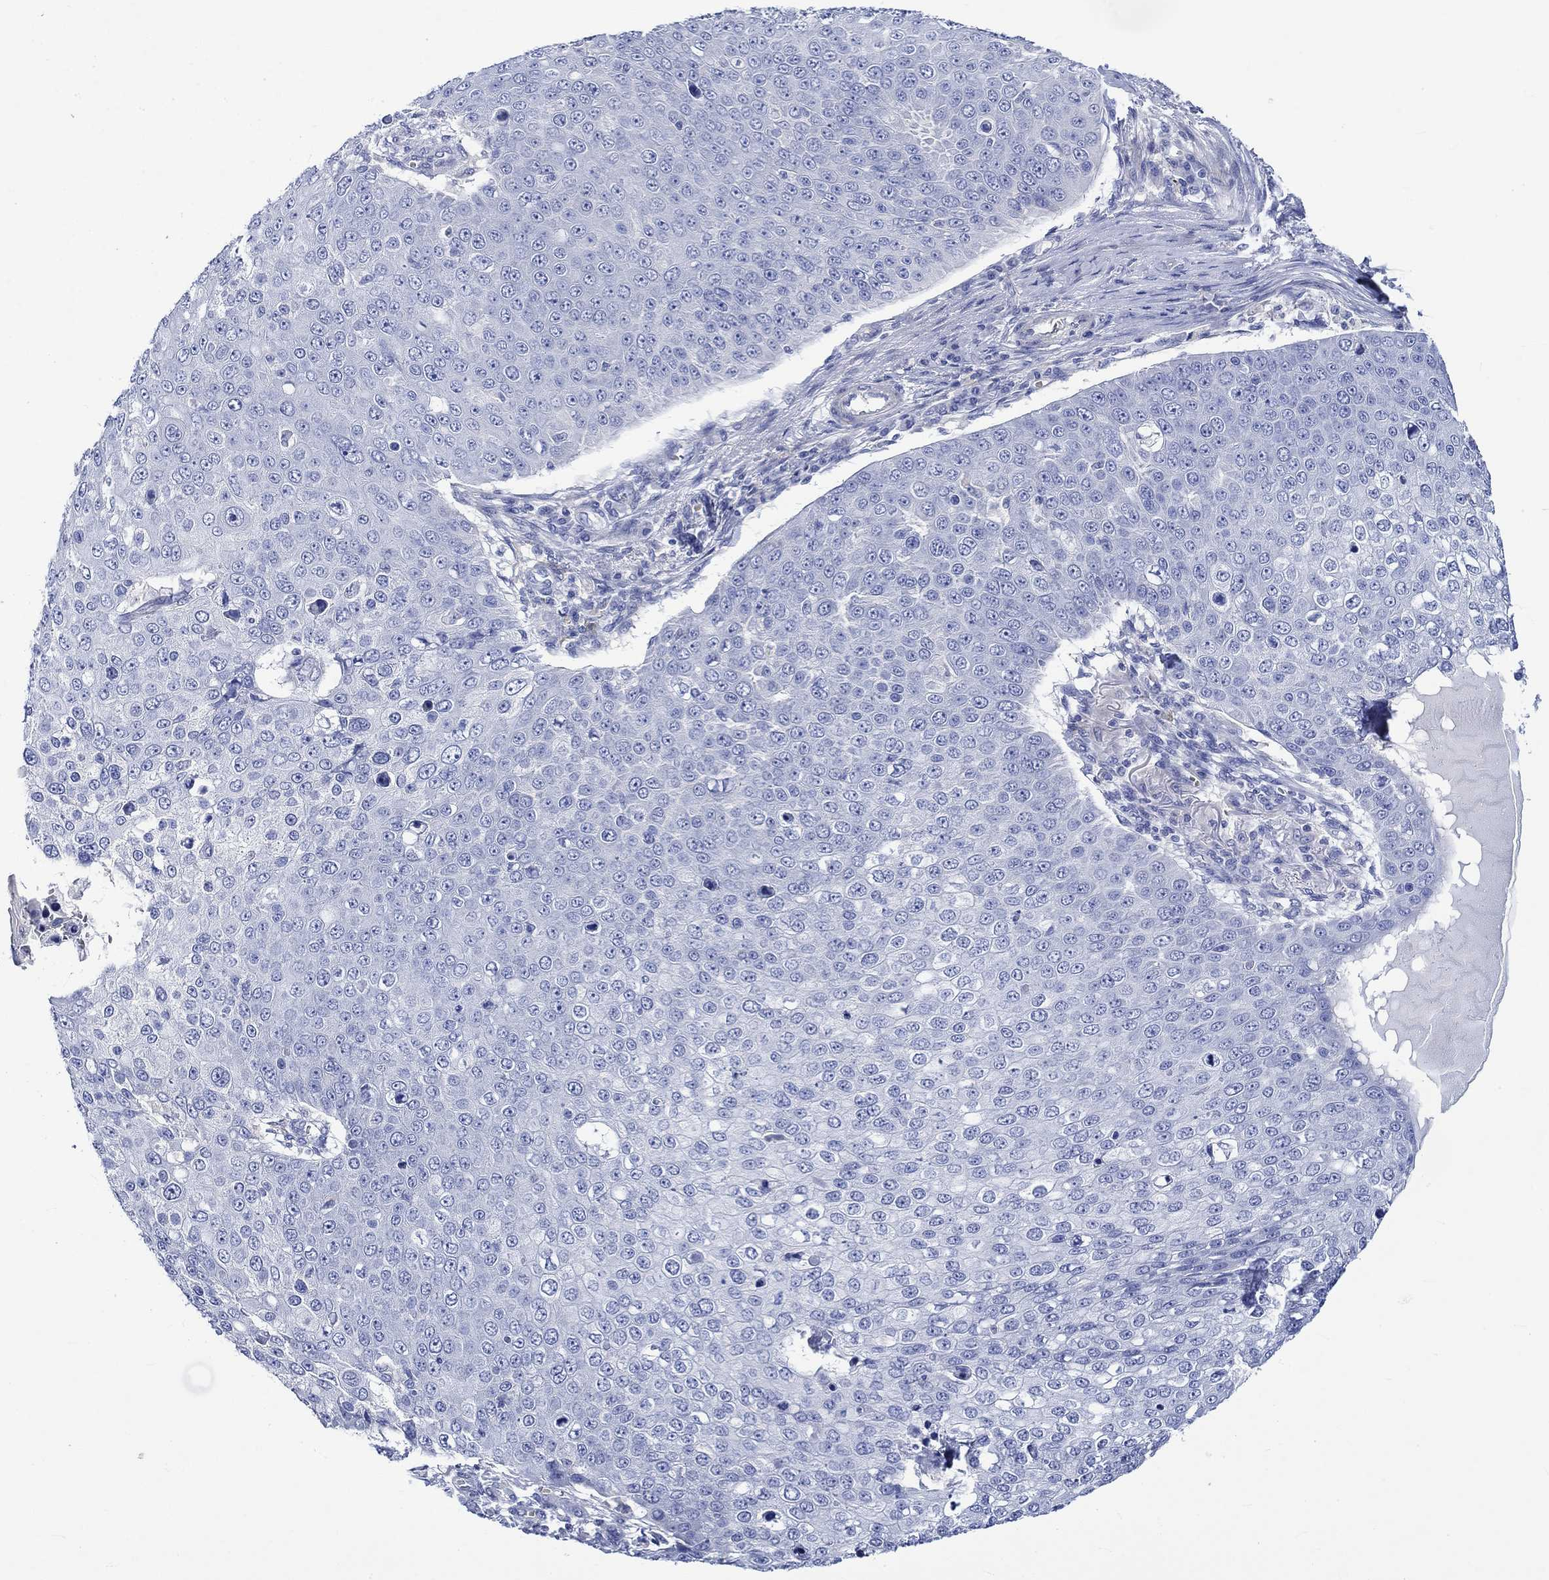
{"staining": {"intensity": "negative", "quantity": "none", "location": "none"}, "tissue": "skin cancer", "cell_type": "Tumor cells", "image_type": "cancer", "snomed": [{"axis": "morphology", "description": "Squamous cell carcinoma, NOS"}, {"axis": "topography", "description": "Skin"}], "caption": "There is no significant expression in tumor cells of skin cancer.", "gene": "NRIP3", "patient": {"sex": "male", "age": 71}}